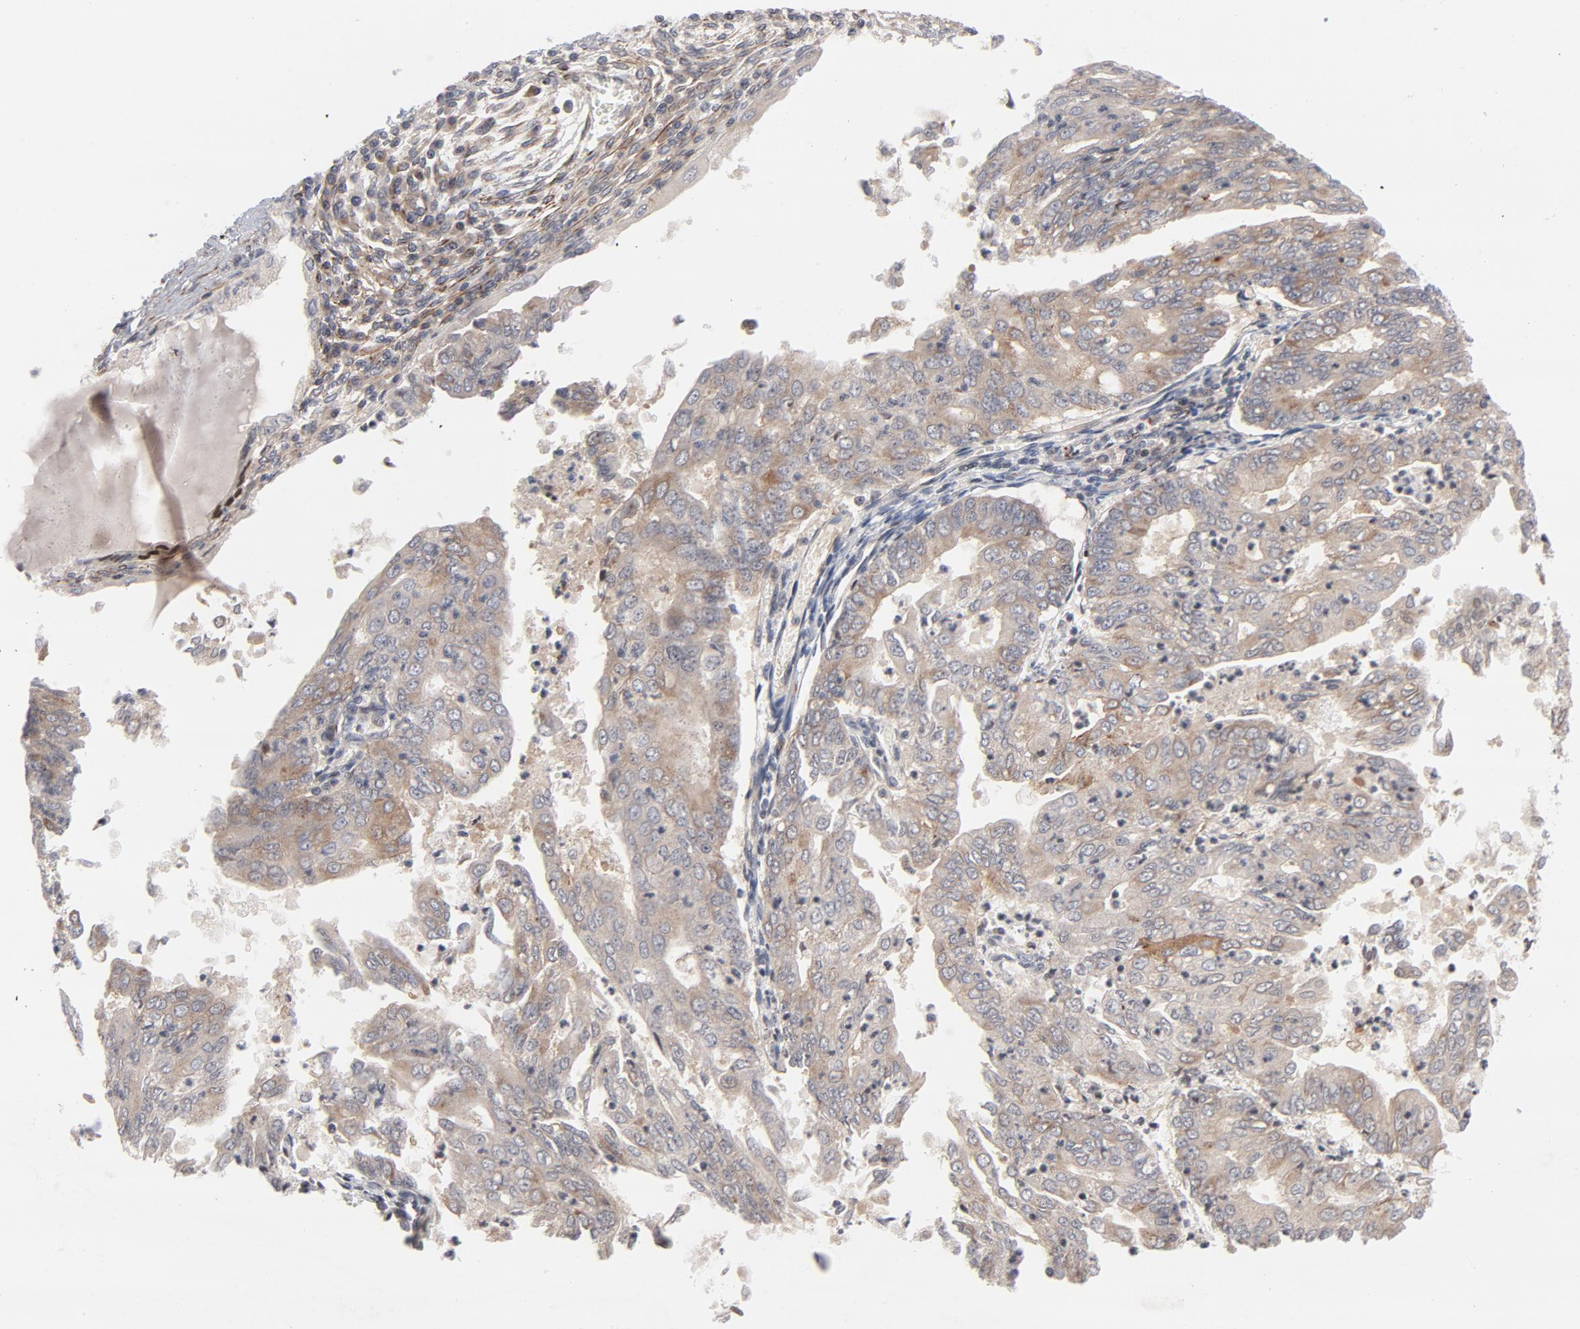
{"staining": {"intensity": "weak", "quantity": ">75%", "location": "cytoplasmic/membranous"}, "tissue": "endometrial cancer", "cell_type": "Tumor cells", "image_type": "cancer", "snomed": [{"axis": "morphology", "description": "Adenocarcinoma, NOS"}, {"axis": "topography", "description": "Endometrium"}], "caption": "Endometrial cancer (adenocarcinoma) tissue shows weak cytoplasmic/membranous positivity in approximately >75% of tumor cells, visualized by immunohistochemistry.", "gene": "DNAAF2", "patient": {"sex": "female", "age": 79}}